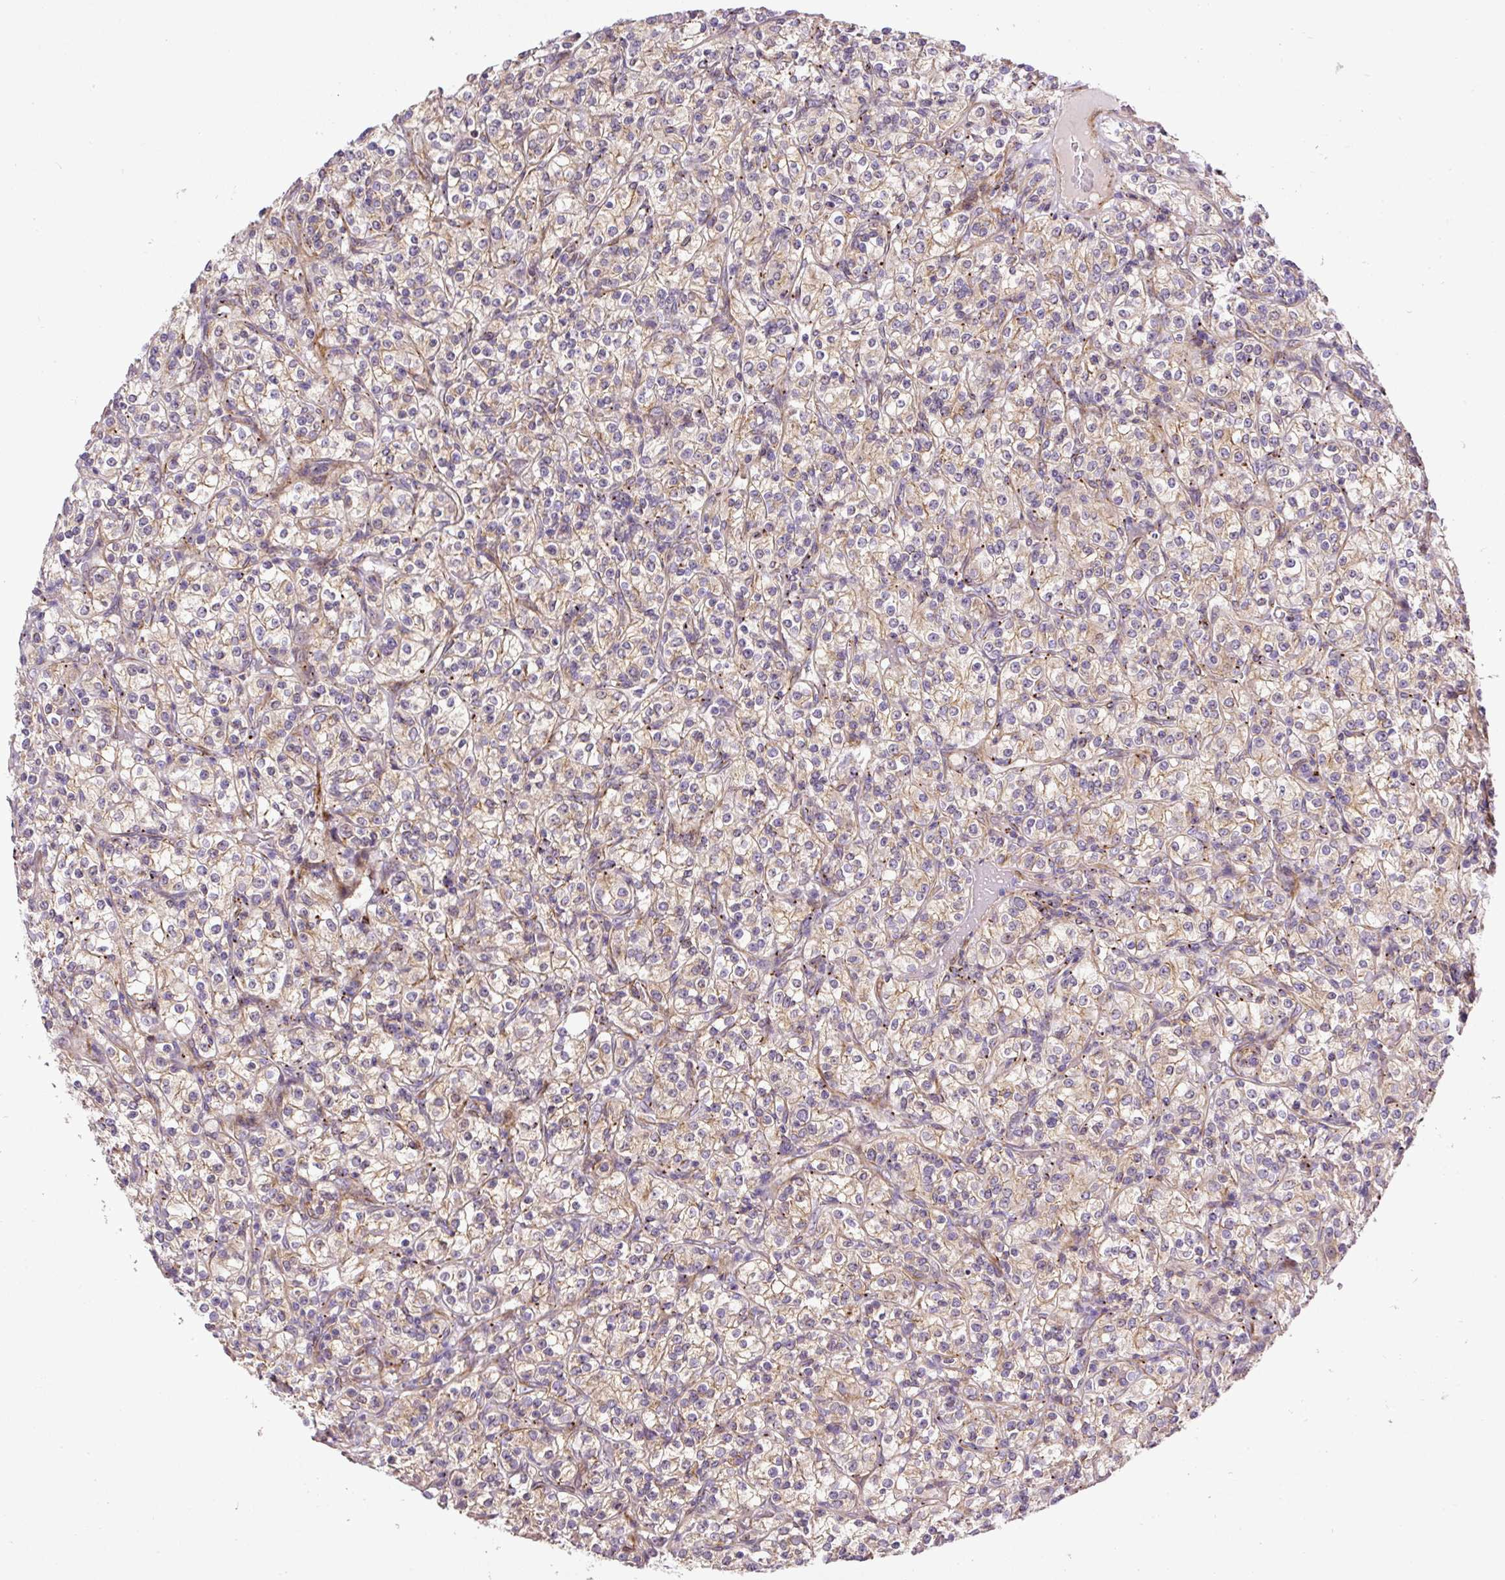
{"staining": {"intensity": "weak", "quantity": ">75%", "location": "cytoplasmic/membranous"}, "tissue": "renal cancer", "cell_type": "Tumor cells", "image_type": "cancer", "snomed": [{"axis": "morphology", "description": "Adenocarcinoma, NOS"}, {"axis": "topography", "description": "Kidney"}], "caption": "High-magnification brightfield microscopy of renal cancer (adenocarcinoma) stained with DAB (3,3'-diaminobenzidine) (brown) and counterstained with hematoxylin (blue). tumor cells exhibit weak cytoplasmic/membranous expression is seen in about>75% of cells. The staining was performed using DAB (3,3'-diaminobenzidine), with brown indicating positive protein expression. Nuclei are stained blue with hematoxylin.", "gene": "RNF170", "patient": {"sex": "male", "age": 77}}